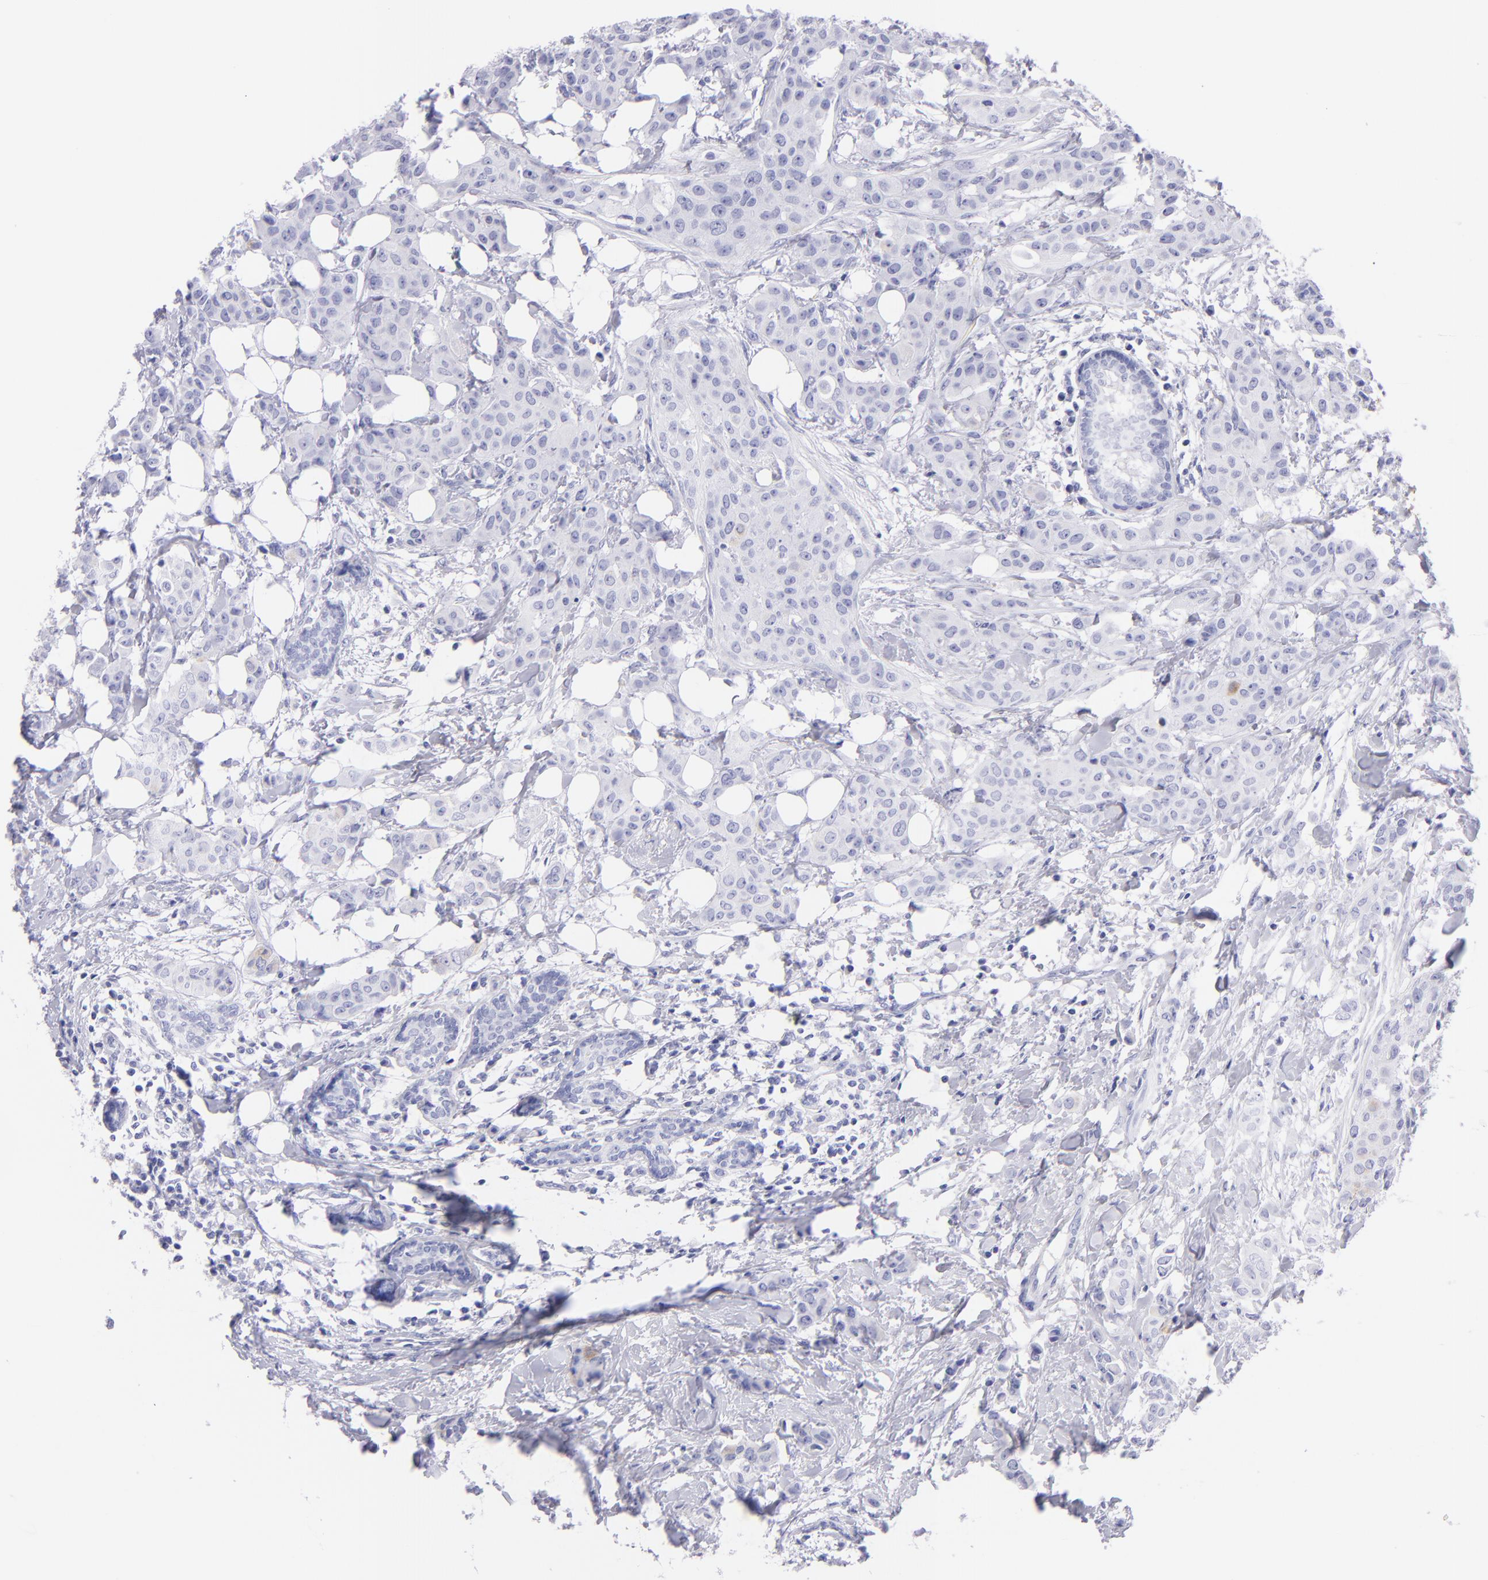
{"staining": {"intensity": "strong", "quantity": "<25%", "location": "cytoplasmic/membranous"}, "tissue": "breast cancer", "cell_type": "Tumor cells", "image_type": "cancer", "snomed": [{"axis": "morphology", "description": "Duct carcinoma"}, {"axis": "topography", "description": "Breast"}], "caption": "Protein staining of breast cancer tissue reveals strong cytoplasmic/membranous staining in about <25% of tumor cells.", "gene": "PIP", "patient": {"sex": "female", "age": 40}}